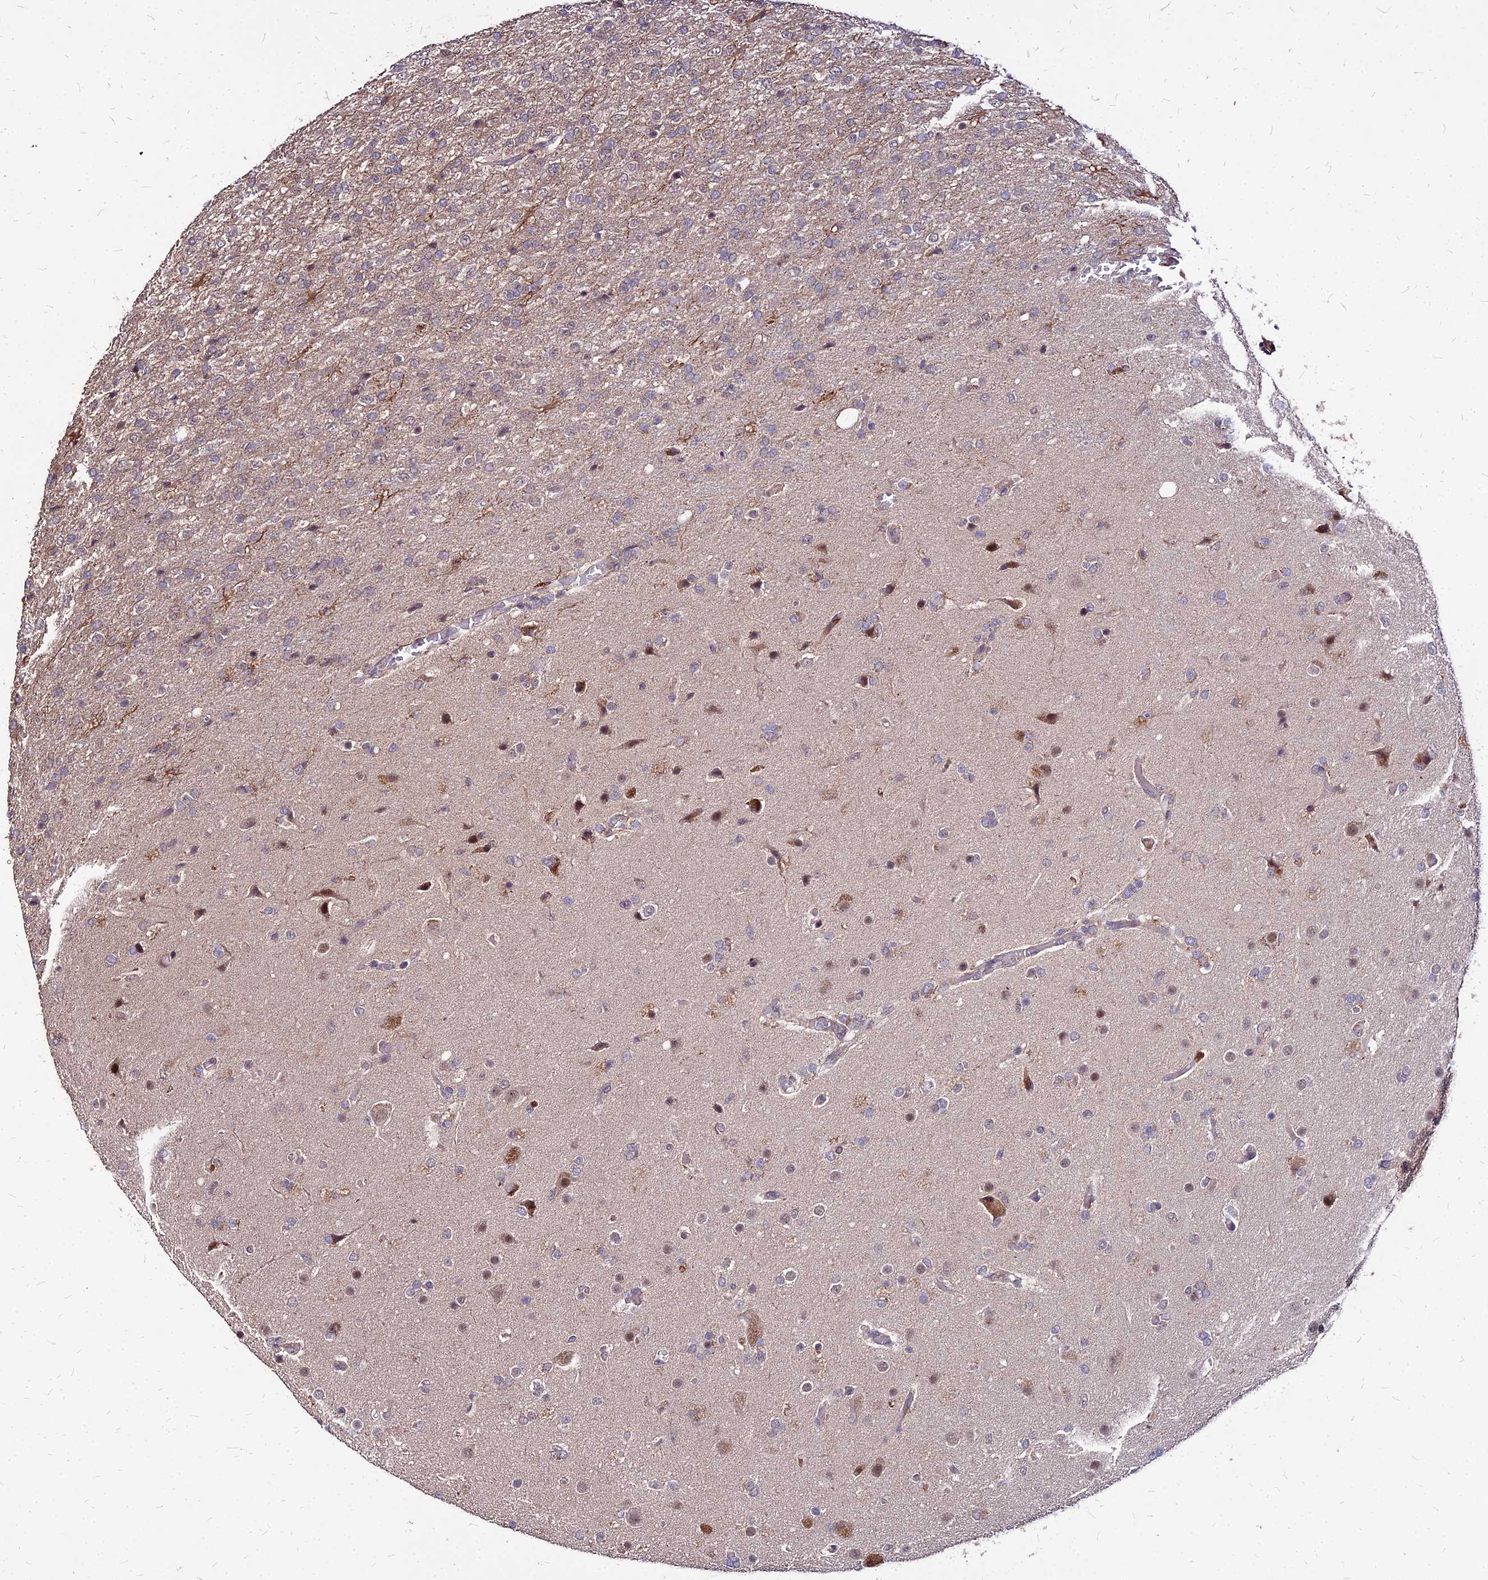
{"staining": {"intensity": "weak", "quantity": "<25%", "location": "cytoplasmic/membranous"}, "tissue": "glioma", "cell_type": "Tumor cells", "image_type": "cancer", "snomed": [{"axis": "morphology", "description": "Glioma, malignant, High grade"}, {"axis": "topography", "description": "Brain"}], "caption": "Tumor cells are negative for protein expression in human glioma.", "gene": "APBA3", "patient": {"sex": "female", "age": 74}}